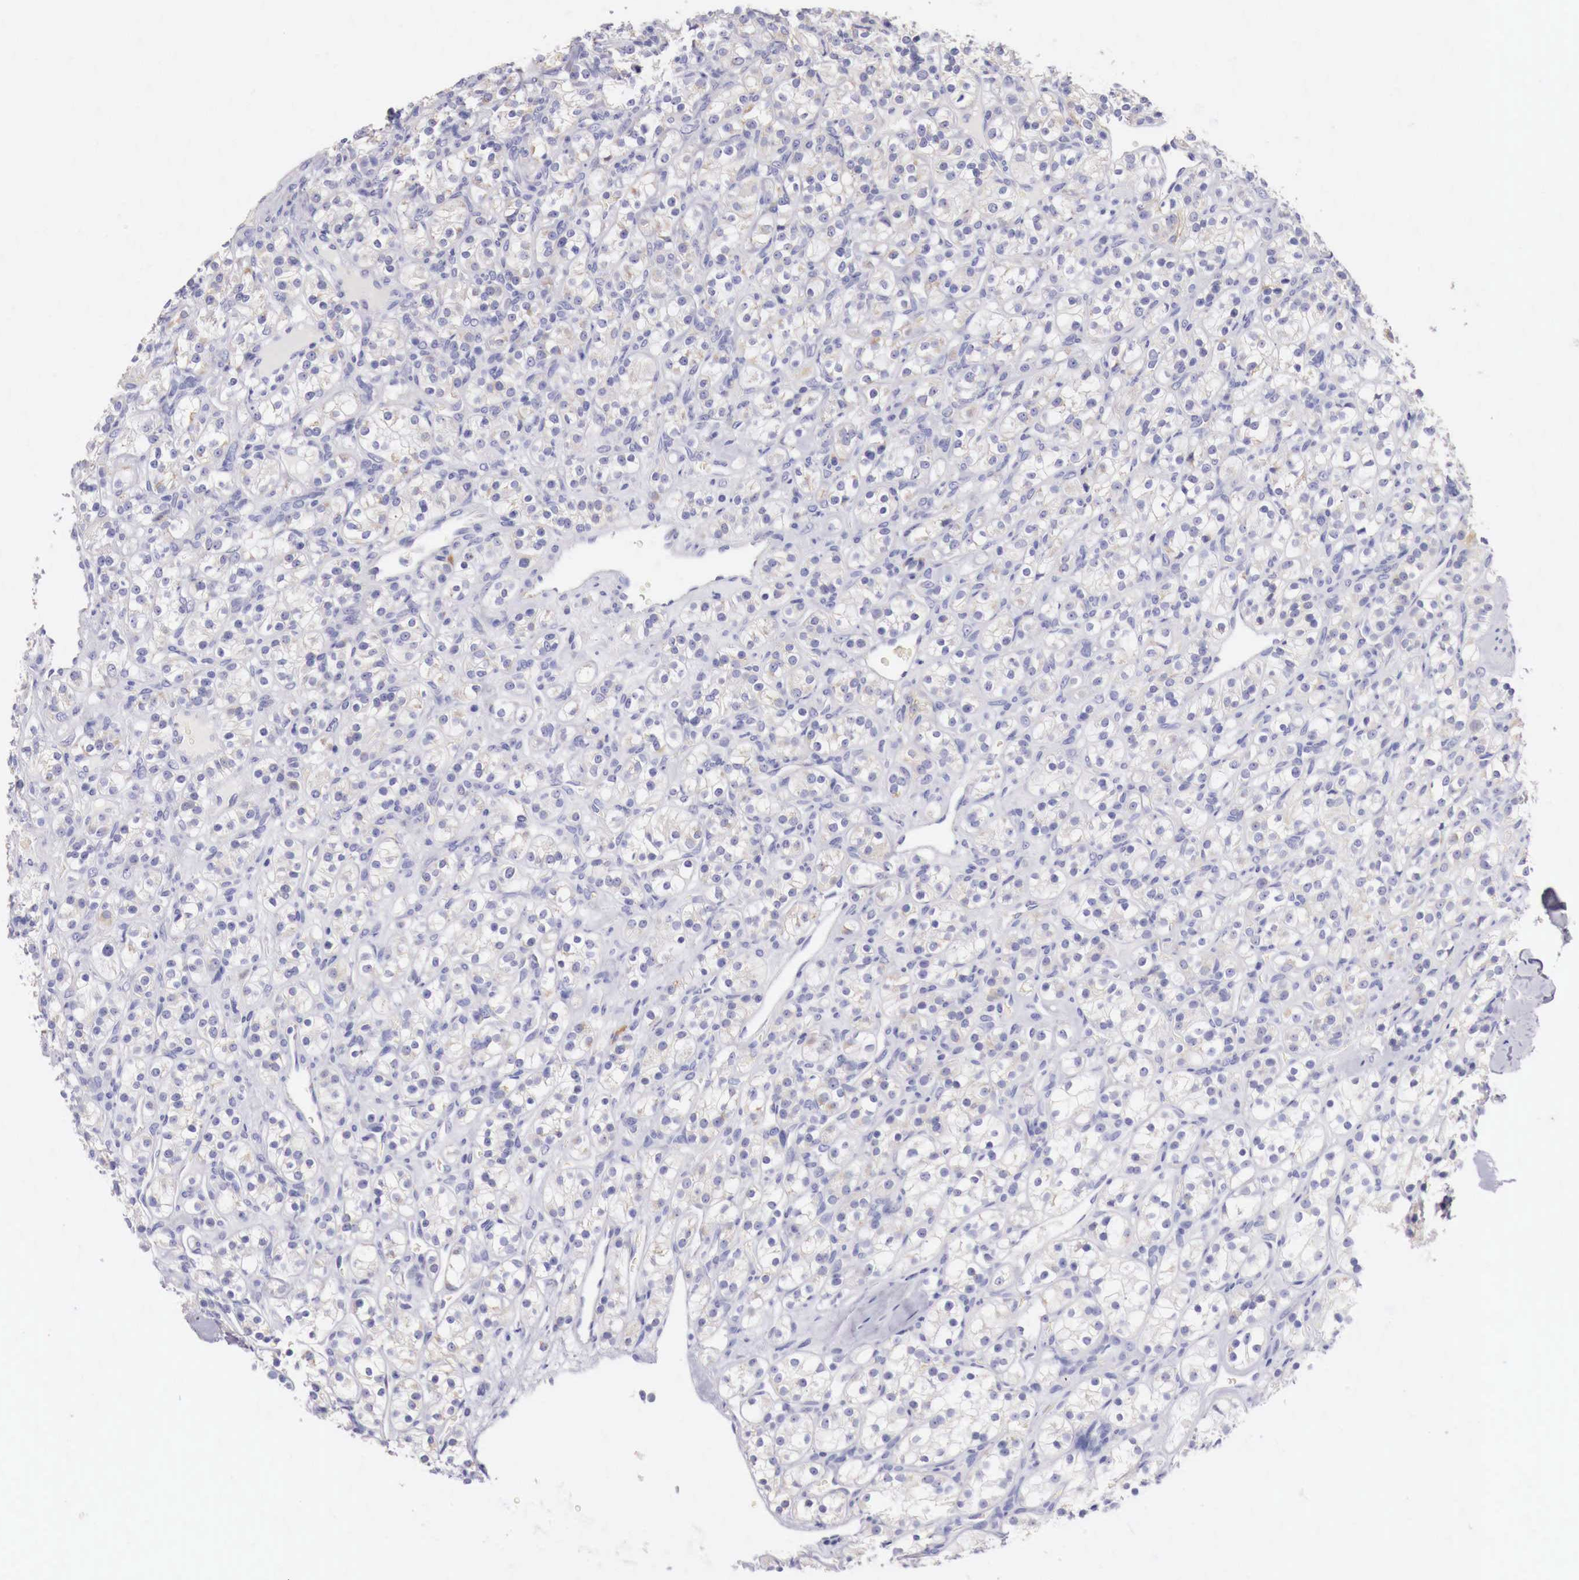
{"staining": {"intensity": "weak", "quantity": ">75%", "location": "cytoplasmic/membranous"}, "tissue": "renal cancer", "cell_type": "Tumor cells", "image_type": "cancer", "snomed": [{"axis": "morphology", "description": "Adenocarcinoma, NOS"}, {"axis": "topography", "description": "Kidney"}], "caption": "Immunohistochemistry (IHC) histopathology image of human renal adenocarcinoma stained for a protein (brown), which displays low levels of weak cytoplasmic/membranous expression in approximately >75% of tumor cells.", "gene": "NREP", "patient": {"sex": "male", "age": 77}}